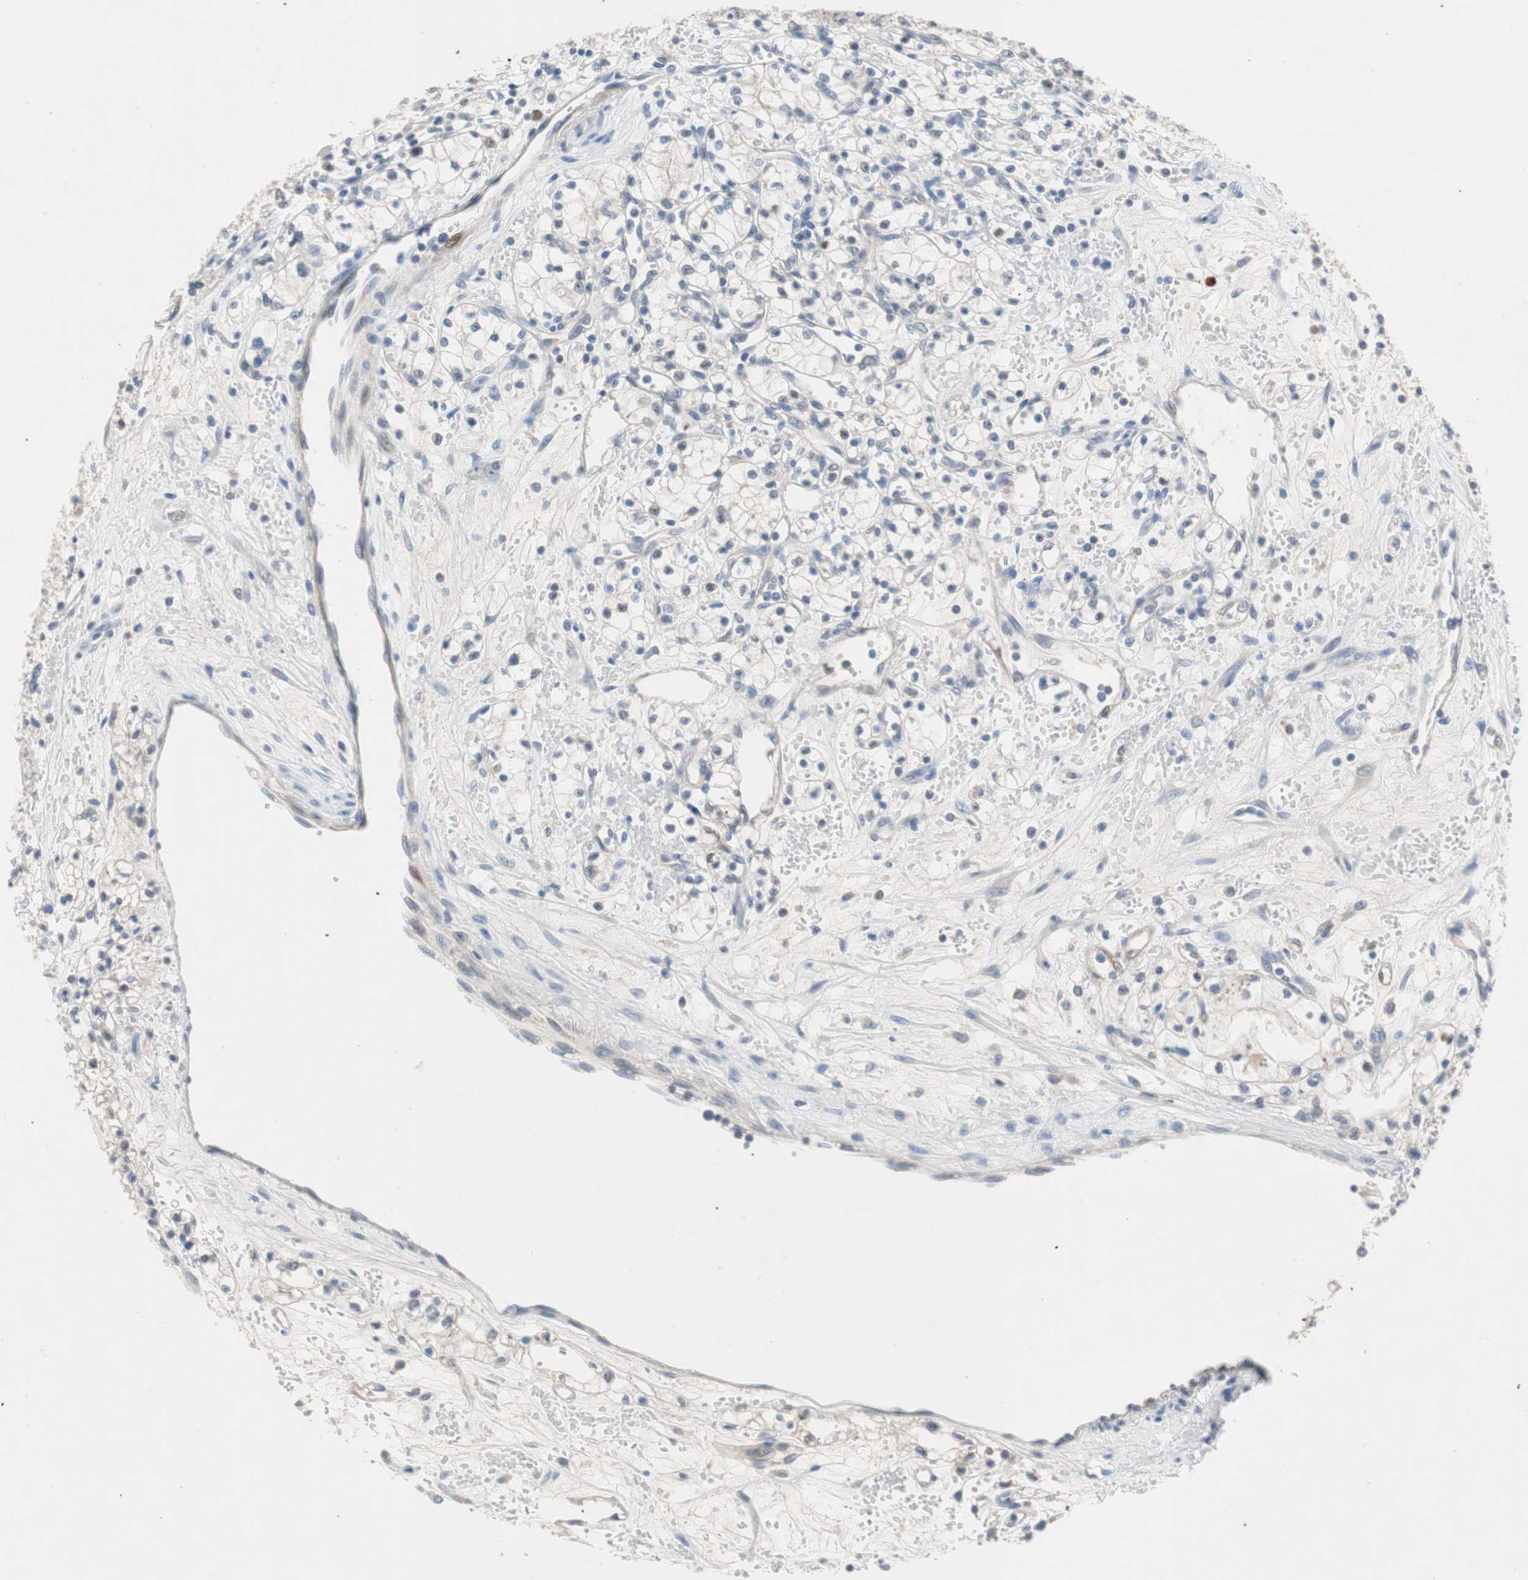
{"staining": {"intensity": "negative", "quantity": "none", "location": "none"}, "tissue": "renal cancer", "cell_type": "Tumor cells", "image_type": "cancer", "snomed": [{"axis": "morphology", "description": "Normal tissue, NOS"}, {"axis": "morphology", "description": "Adenocarcinoma, NOS"}, {"axis": "topography", "description": "Kidney"}], "caption": "The photomicrograph exhibits no significant staining in tumor cells of adenocarcinoma (renal).", "gene": "RELB", "patient": {"sex": "male", "age": 59}}